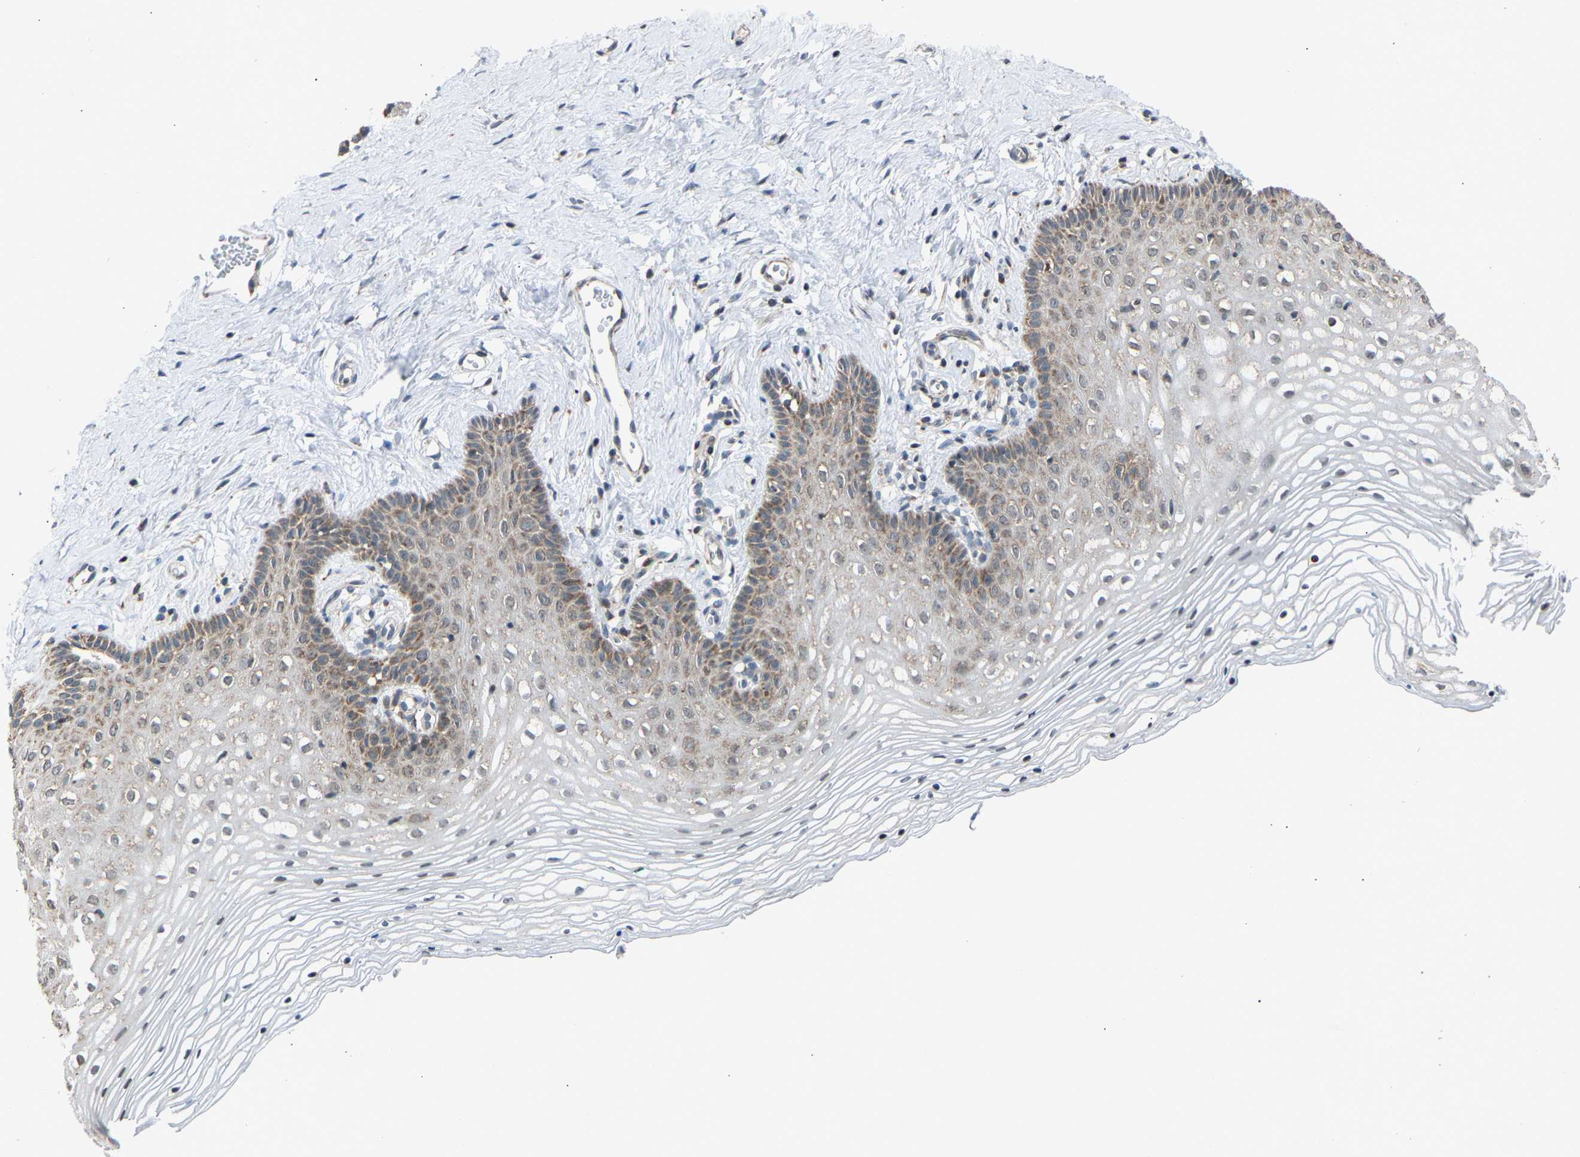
{"staining": {"intensity": "moderate", "quantity": "<25%", "location": "cytoplasmic/membranous"}, "tissue": "vagina", "cell_type": "Squamous epithelial cells", "image_type": "normal", "snomed": [{"axis": "morphology", "description": "Normal tissue, NOS"}, {"axis": "topography", "description": "Vagina"}], "caption": "The immunohistochemical stain shows moderate cytoplasmic/membranous positivity in squamous epithelial cells of unremarkable vagina.", "gene": "SLIRP", "patient": {"sex": "female", "age": 32}}